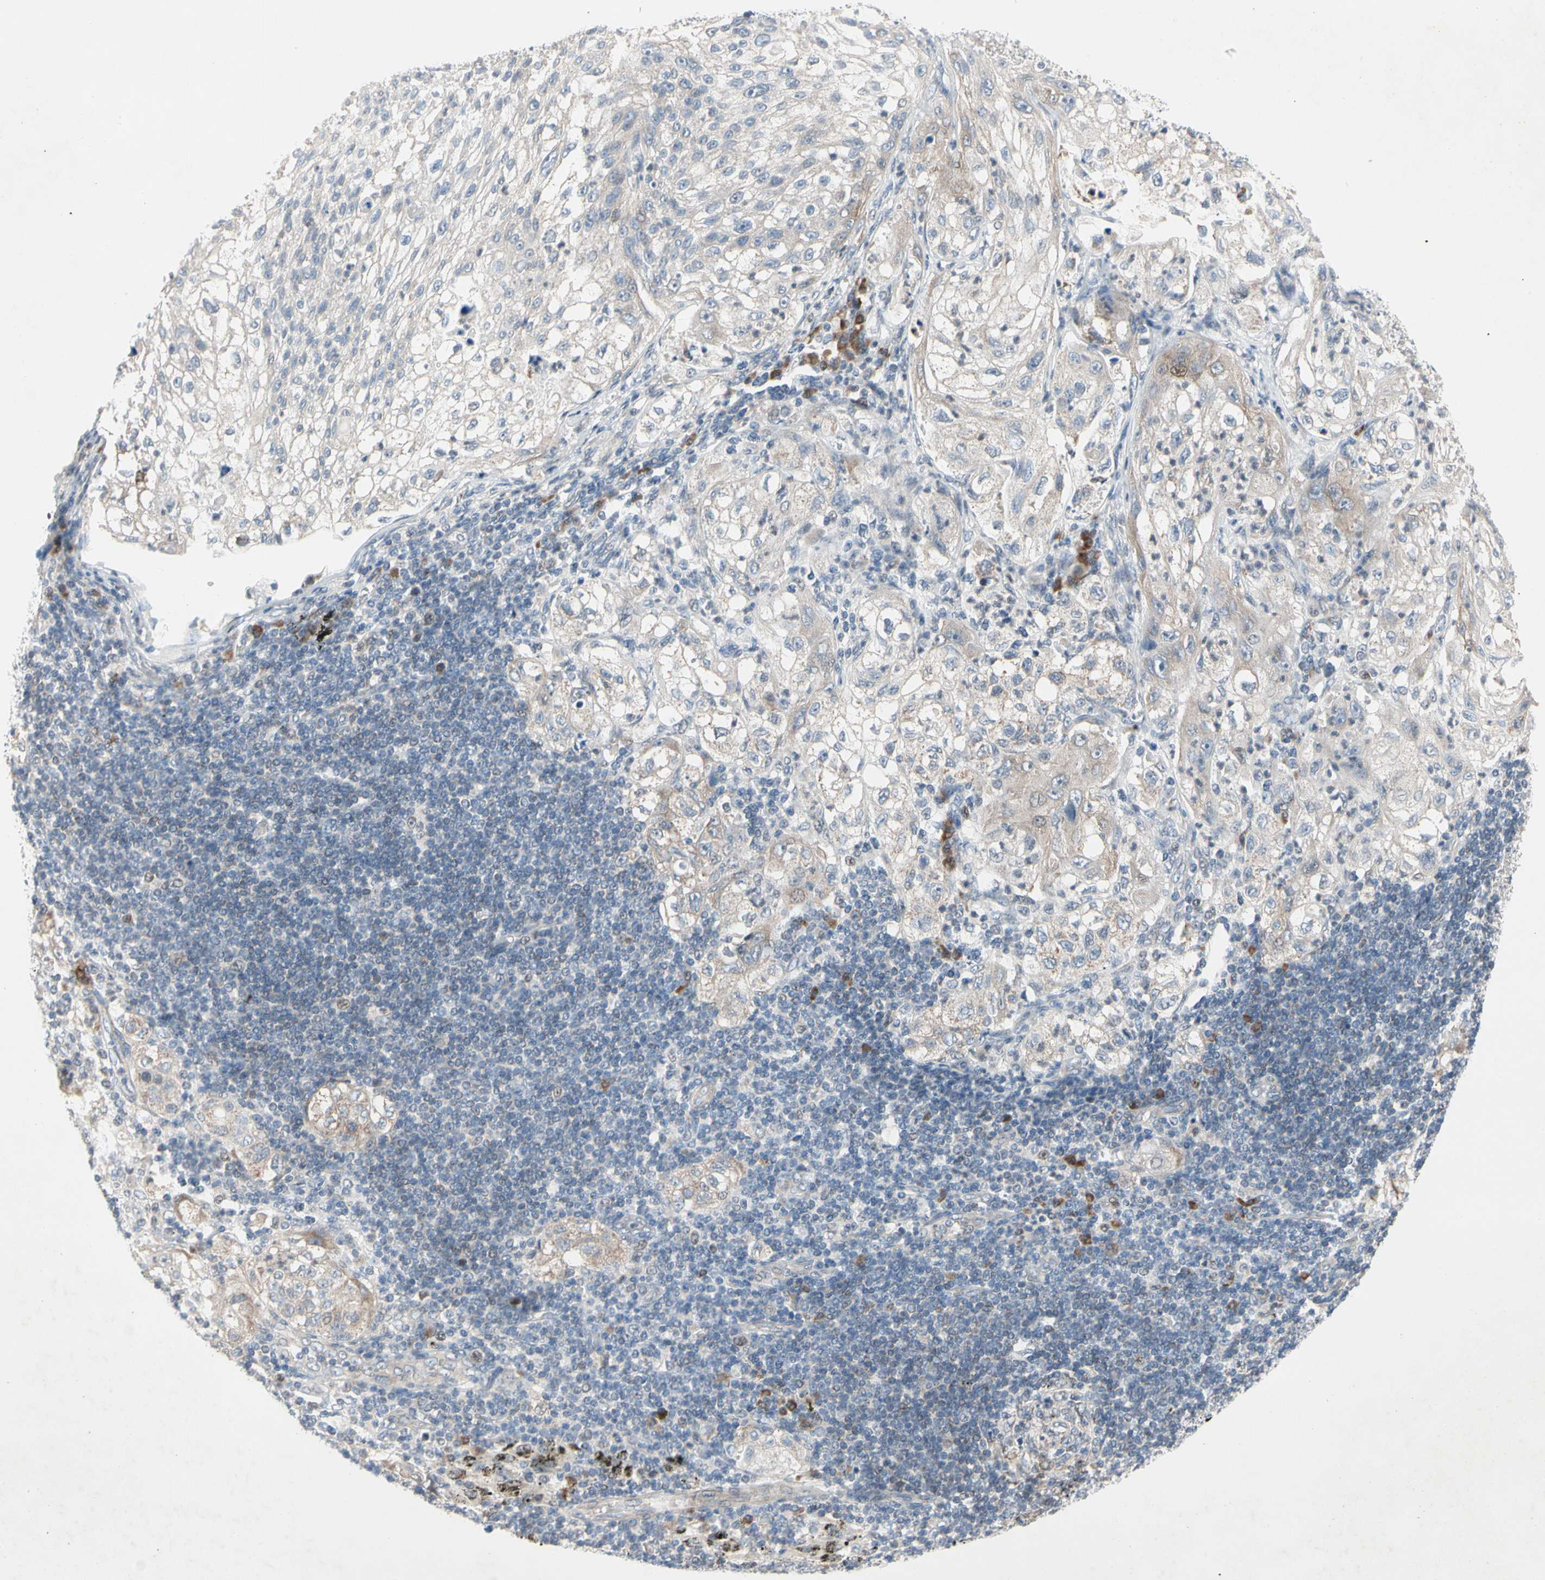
{"staining": {"intensity": "weak", "quantity": ">75%", "location": "cytoplasmic/membranous"}, "tissue": "lung cancer", "cell_type": "Tumor cells", "image_type": "cancer", "snomed": [{"axis": "morphology", "description": "Inflammation, NOS"}, {"axis": "morphology", "description": "Squamous cell carcinoma, NOS"}, {"axis": "topography", "description": "Lymph node"}, {"axis": "topography", "description": "Soft tissue"}, {"axis": "topography", "description": "Lung"}], "caption": "A brown stain labels weak cytoplasmic/membranous expression of a protein in human lung cancer tumor cells. (DAB (3,3'-diaminobenzidine) IHC, brown staining for protein, blue staining for nuclei).", "gene": "MARK1", "patient": {"sex": "male", "age": 66}}